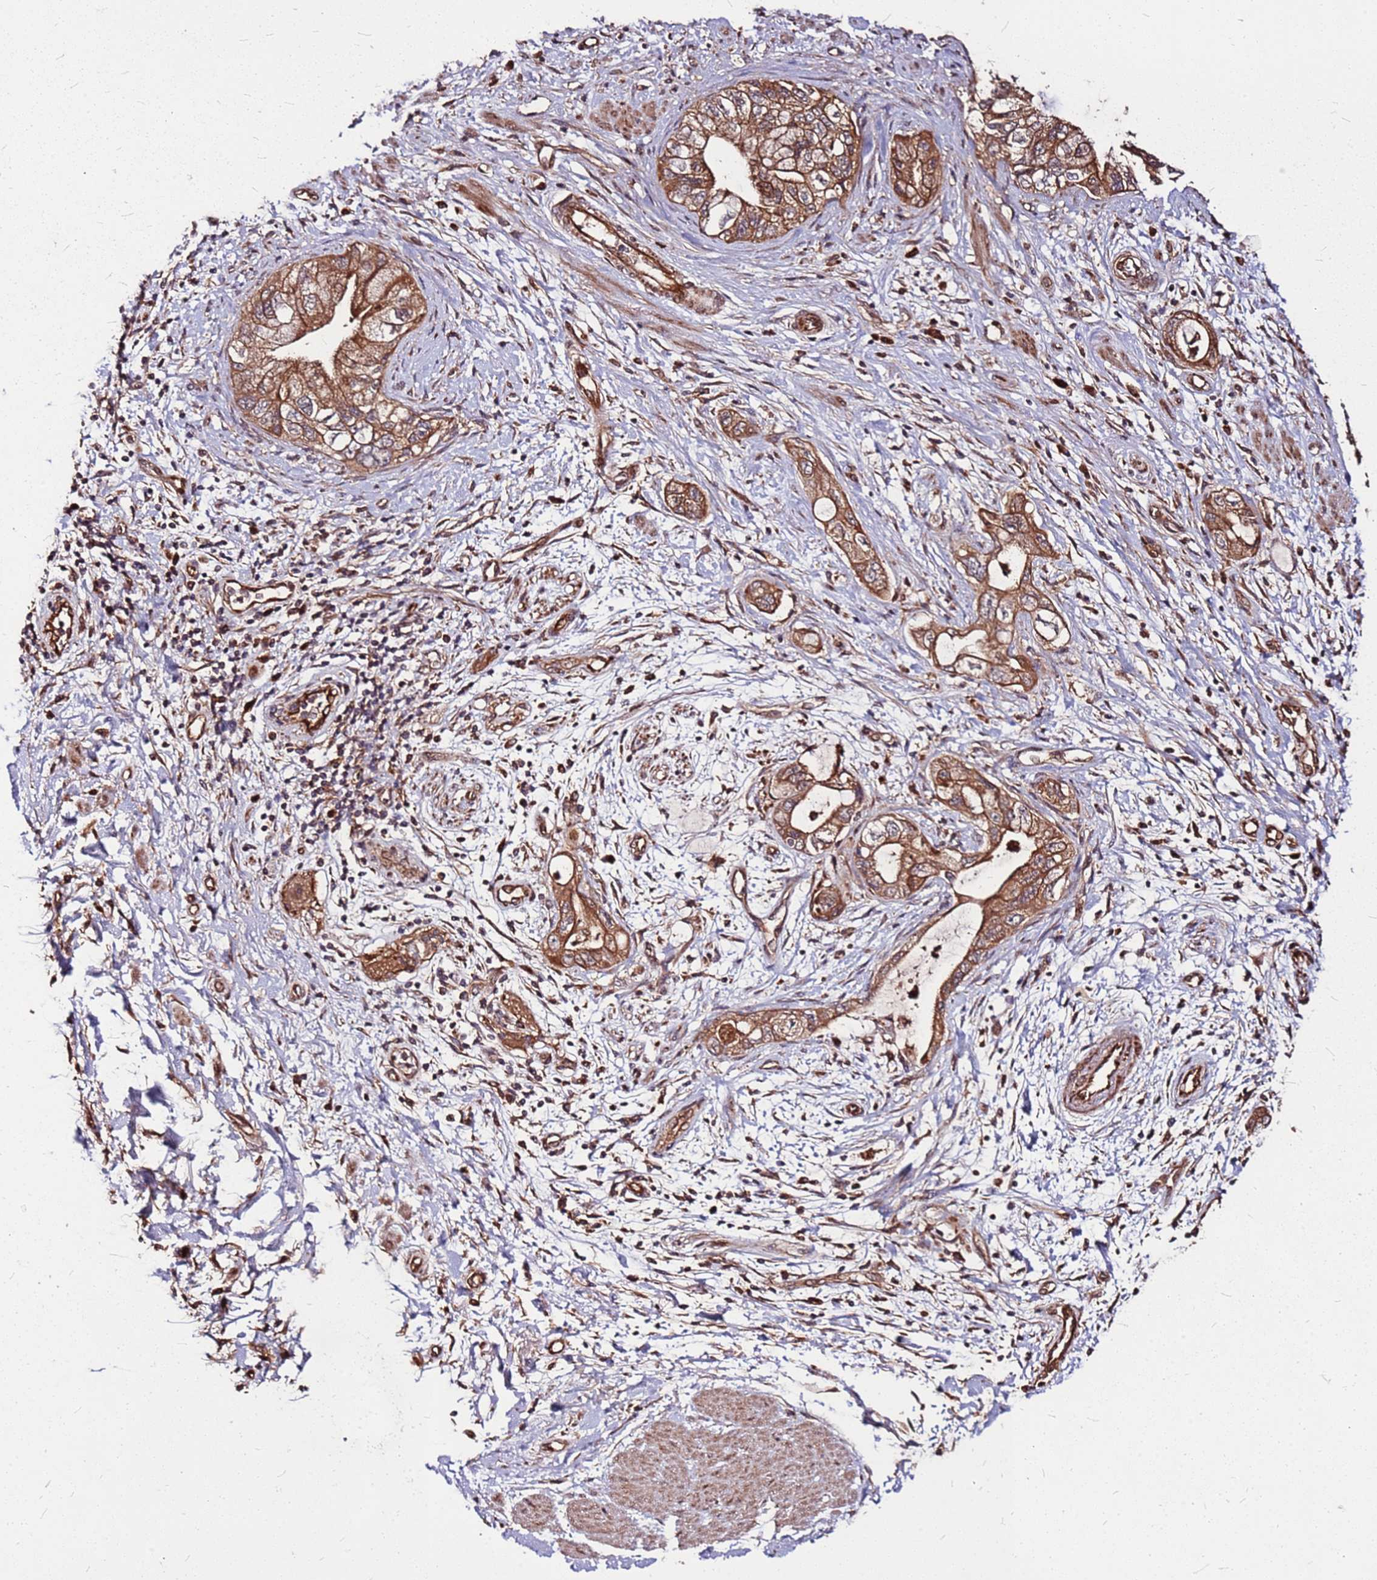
{"staining": {"intensity": "strong", "quantity": ">75%", "location": "cytoplasmic/membranous"}, "tissue": "pancreatic cancer", "cell_type": "Tumor cells", "image_type": "cancer", "snomed": [{"axis": "morphology", "description": "Adenocarcinoma, NOS"}, {"axis": "topography", "description": "Pancreas"}], "caption": "Human adenocarcinoma (pancreatic) stained with a brown dye displays strong cytoplasmic/membranous positive expression in approximately >75% of tumor cells.", "gene": "LYPLAL1", "patient": {"sex": "female", "age": 73}}